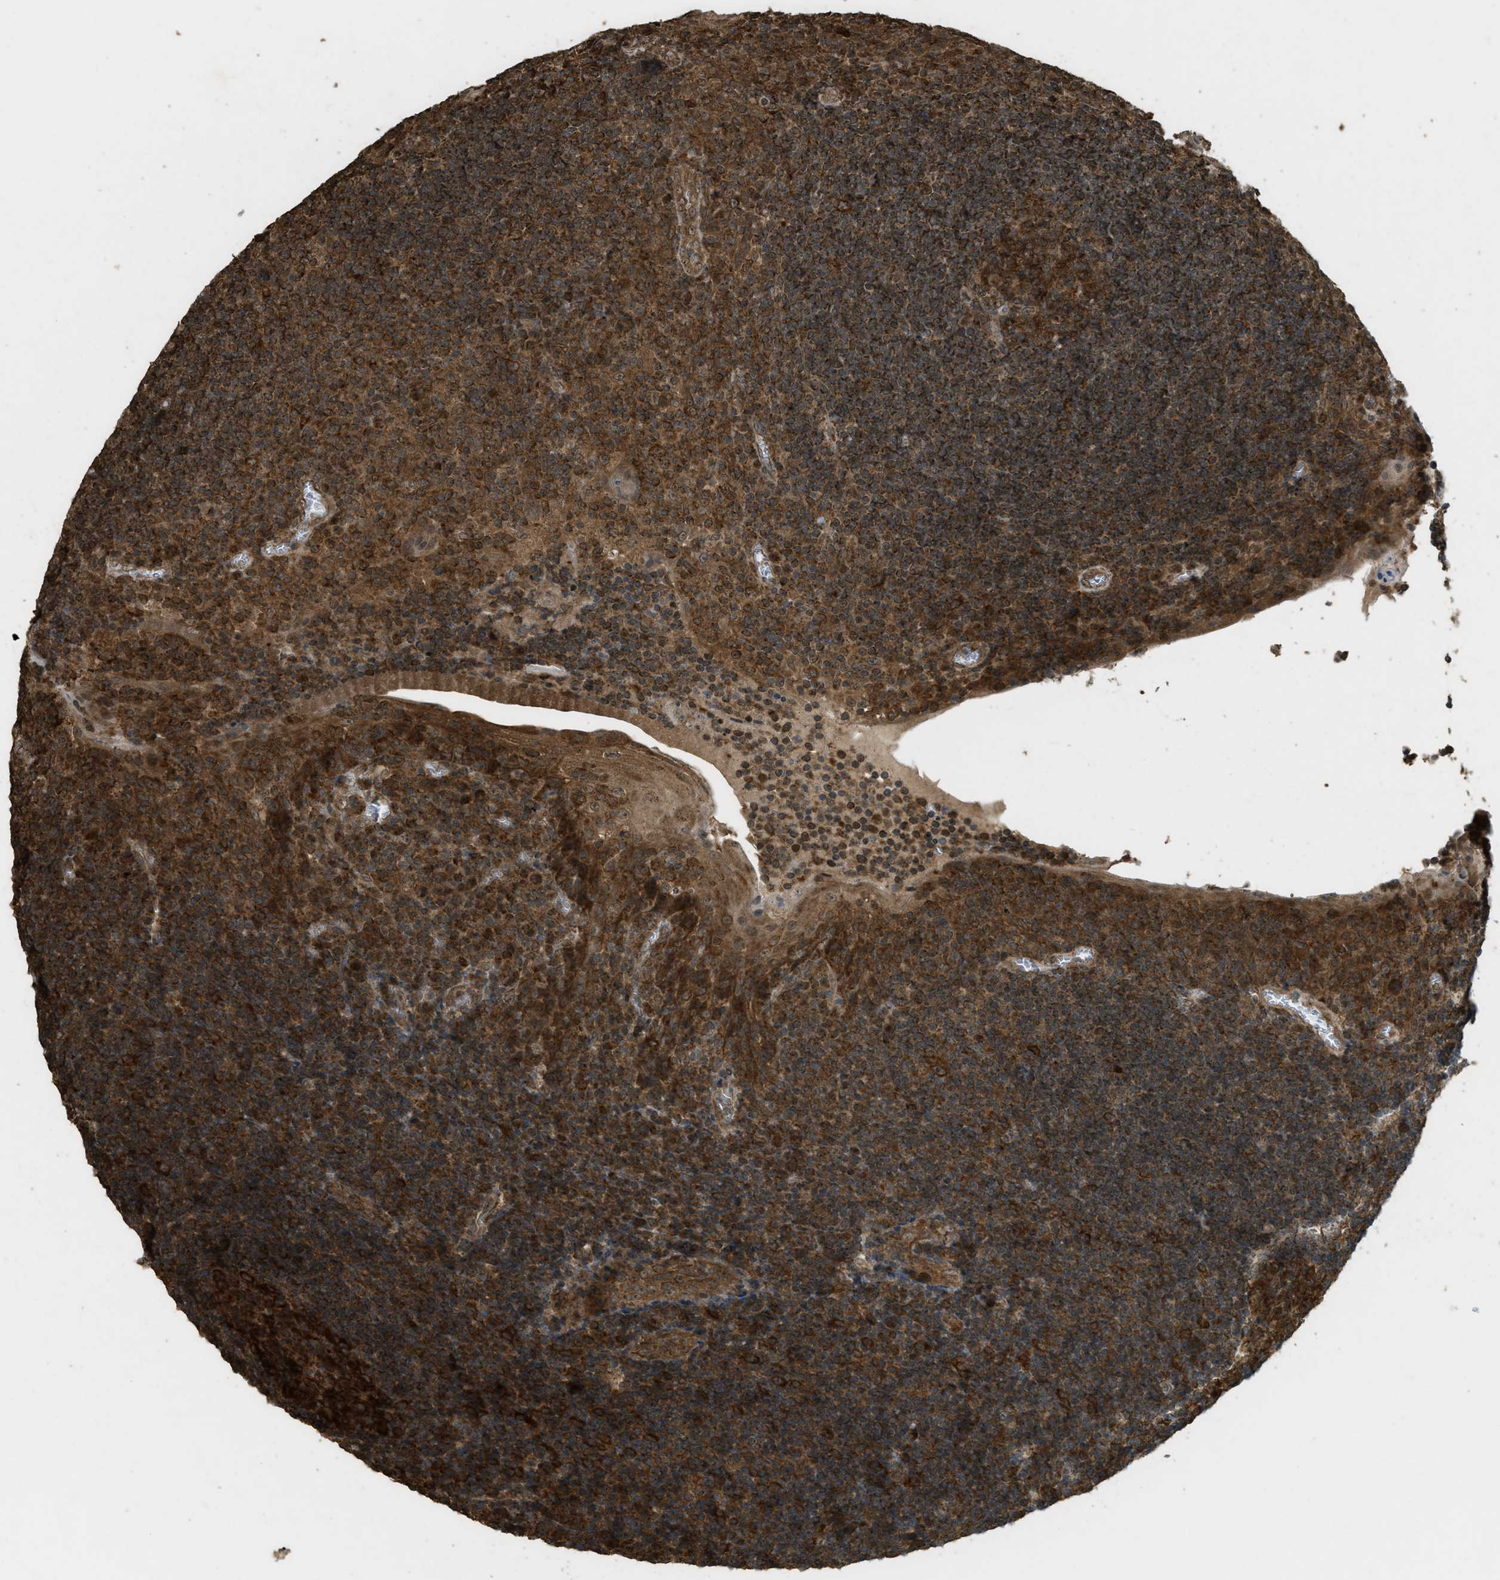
{"staining": {"intensity": "strong", "quantity": ">75%", "location": "cytoplasmic/membranous"}, "tissue": "tonsil", "cell_type": "Germinal center cells", "image_type": "normal", "snomed": [{"axis": "morphology", "description": "Normal tissue, NOS"}, {"axis": "topography", "description": "Tonsil"}], "caption": "High-magnification brightfield microscopy of normal tonsil stained with DAB (brown) and counterstained with hematoxylin (blue). germinal center cells exhibit strong cytoplasmic/membranous expression is seen in about>75% of cells.", "gene": "CTPS1", "patient": {"sex": "male", "age": 37}}